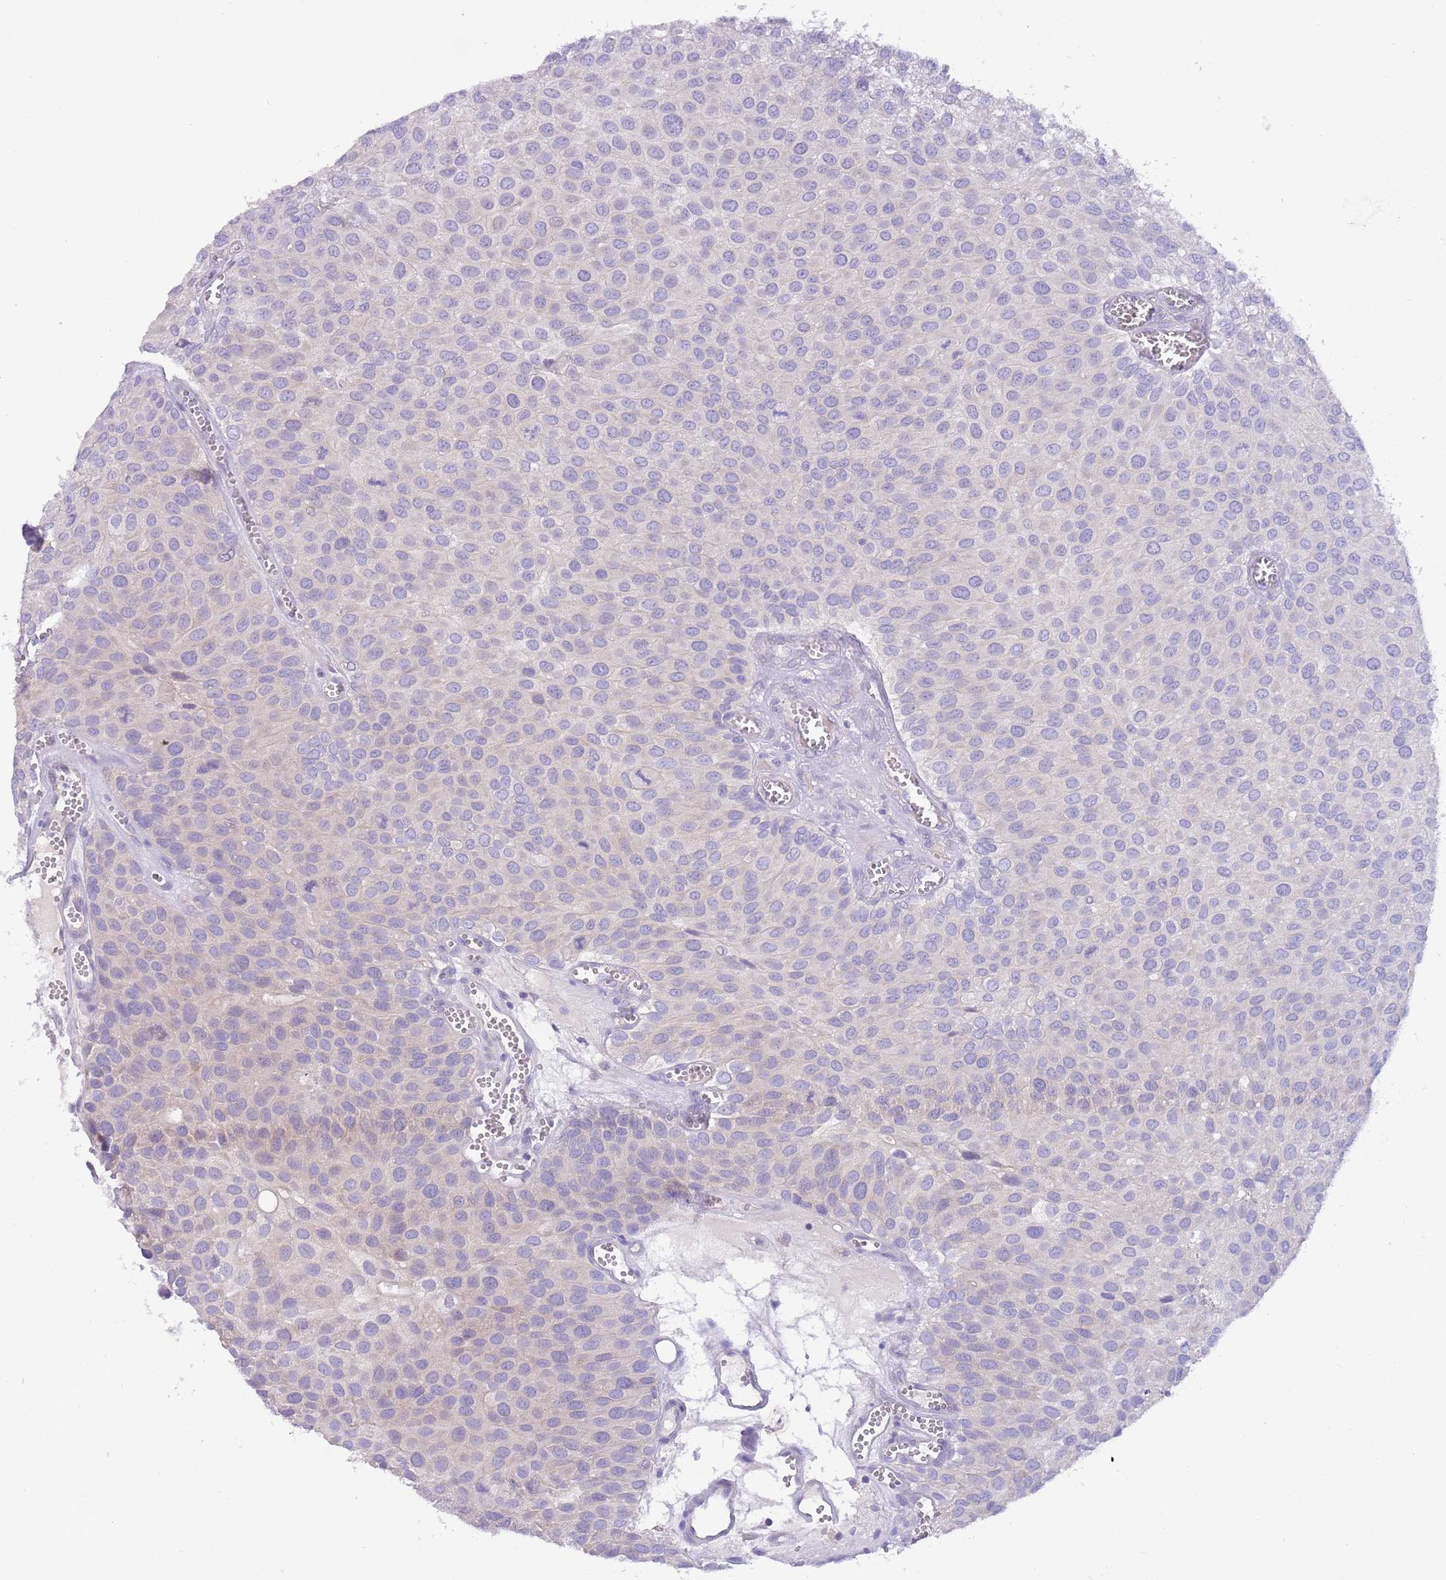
{"staining": {"intensity": "negative", "quantity": "none", "location": "none"}, "tissue": "urothelial cancer", "cell_type": "Tumor cells", "image_type": "cancer", "snomed": [{"axis": "morphology", "description": "Urothelial carcinoma, Low grade"}, {"axis": "topography", "description": "Urinary bladder"}], "caption": "Immunohistochemistry (IHC) micrograph of human urothelial cancer stained for a protein (brown), which displays no staining in tumor cells. (DAB immunohistochemistry visualized using brightfield microscopy, high magnification).", "gene": "DDHD1", "patient": {"sex": "male", "age": 88}}